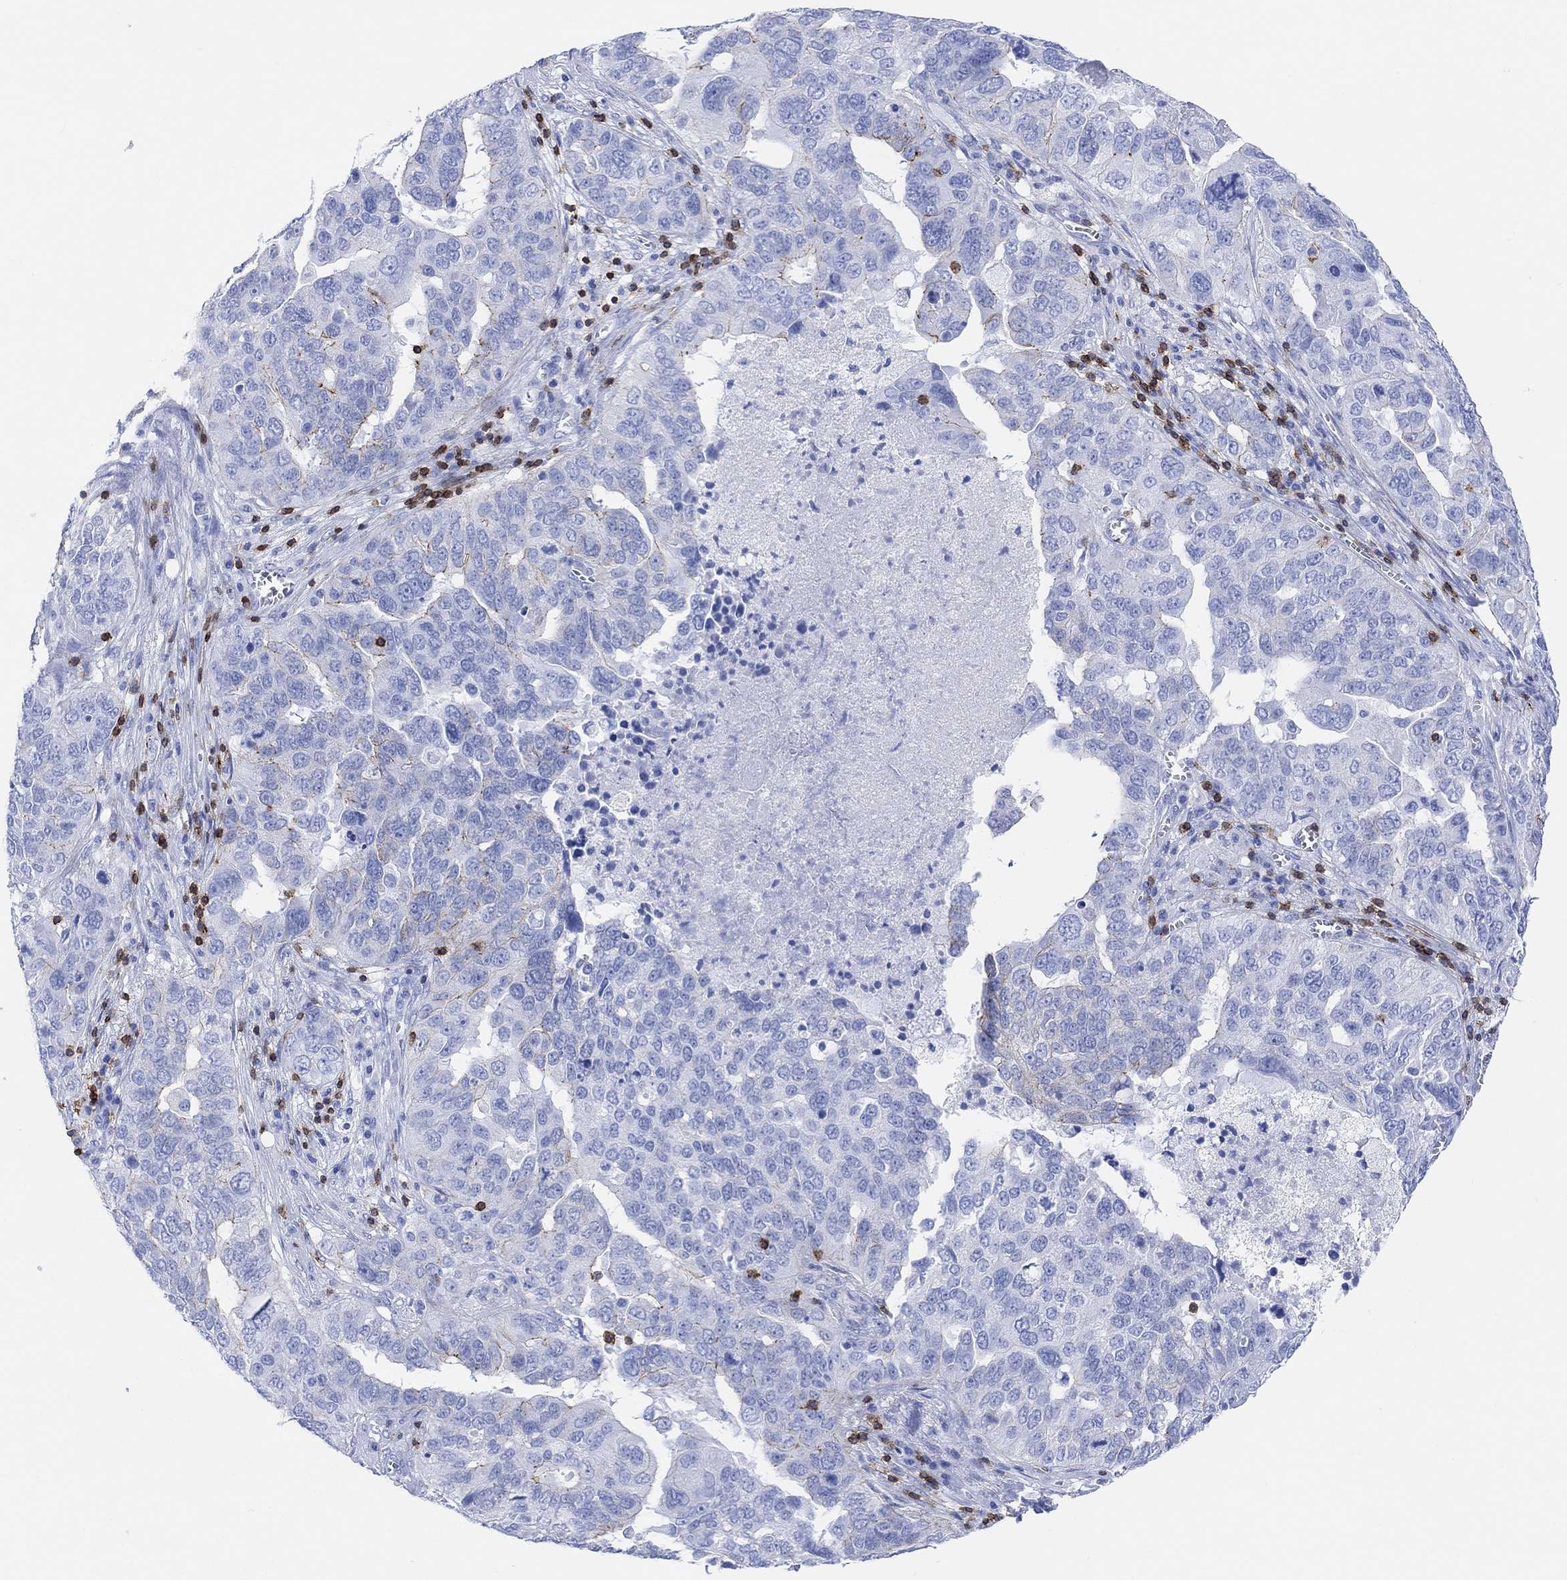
{"staining": {"intensity": "moderate", "quantity": "<25%", "location": "cytoplasmic/membranous"}, "tissue": "ovarian cancer", "cell_type": "Tumor cells", "image_type": "cancer", "snomed": [{"axis": "morphology", "description": "Carcinoma, endometroid"}, {"axis": "topography", "description": "Soft tissue"}, {"axis": "topography", "description": "Ovary"}], "caption": "A brown stain highlights moderate cytoplasmic/membranous staining of a protein in ovarian cancer tumor cells.", "gene": "GPR65", "patient": {"sex": "female", "age": 52}}